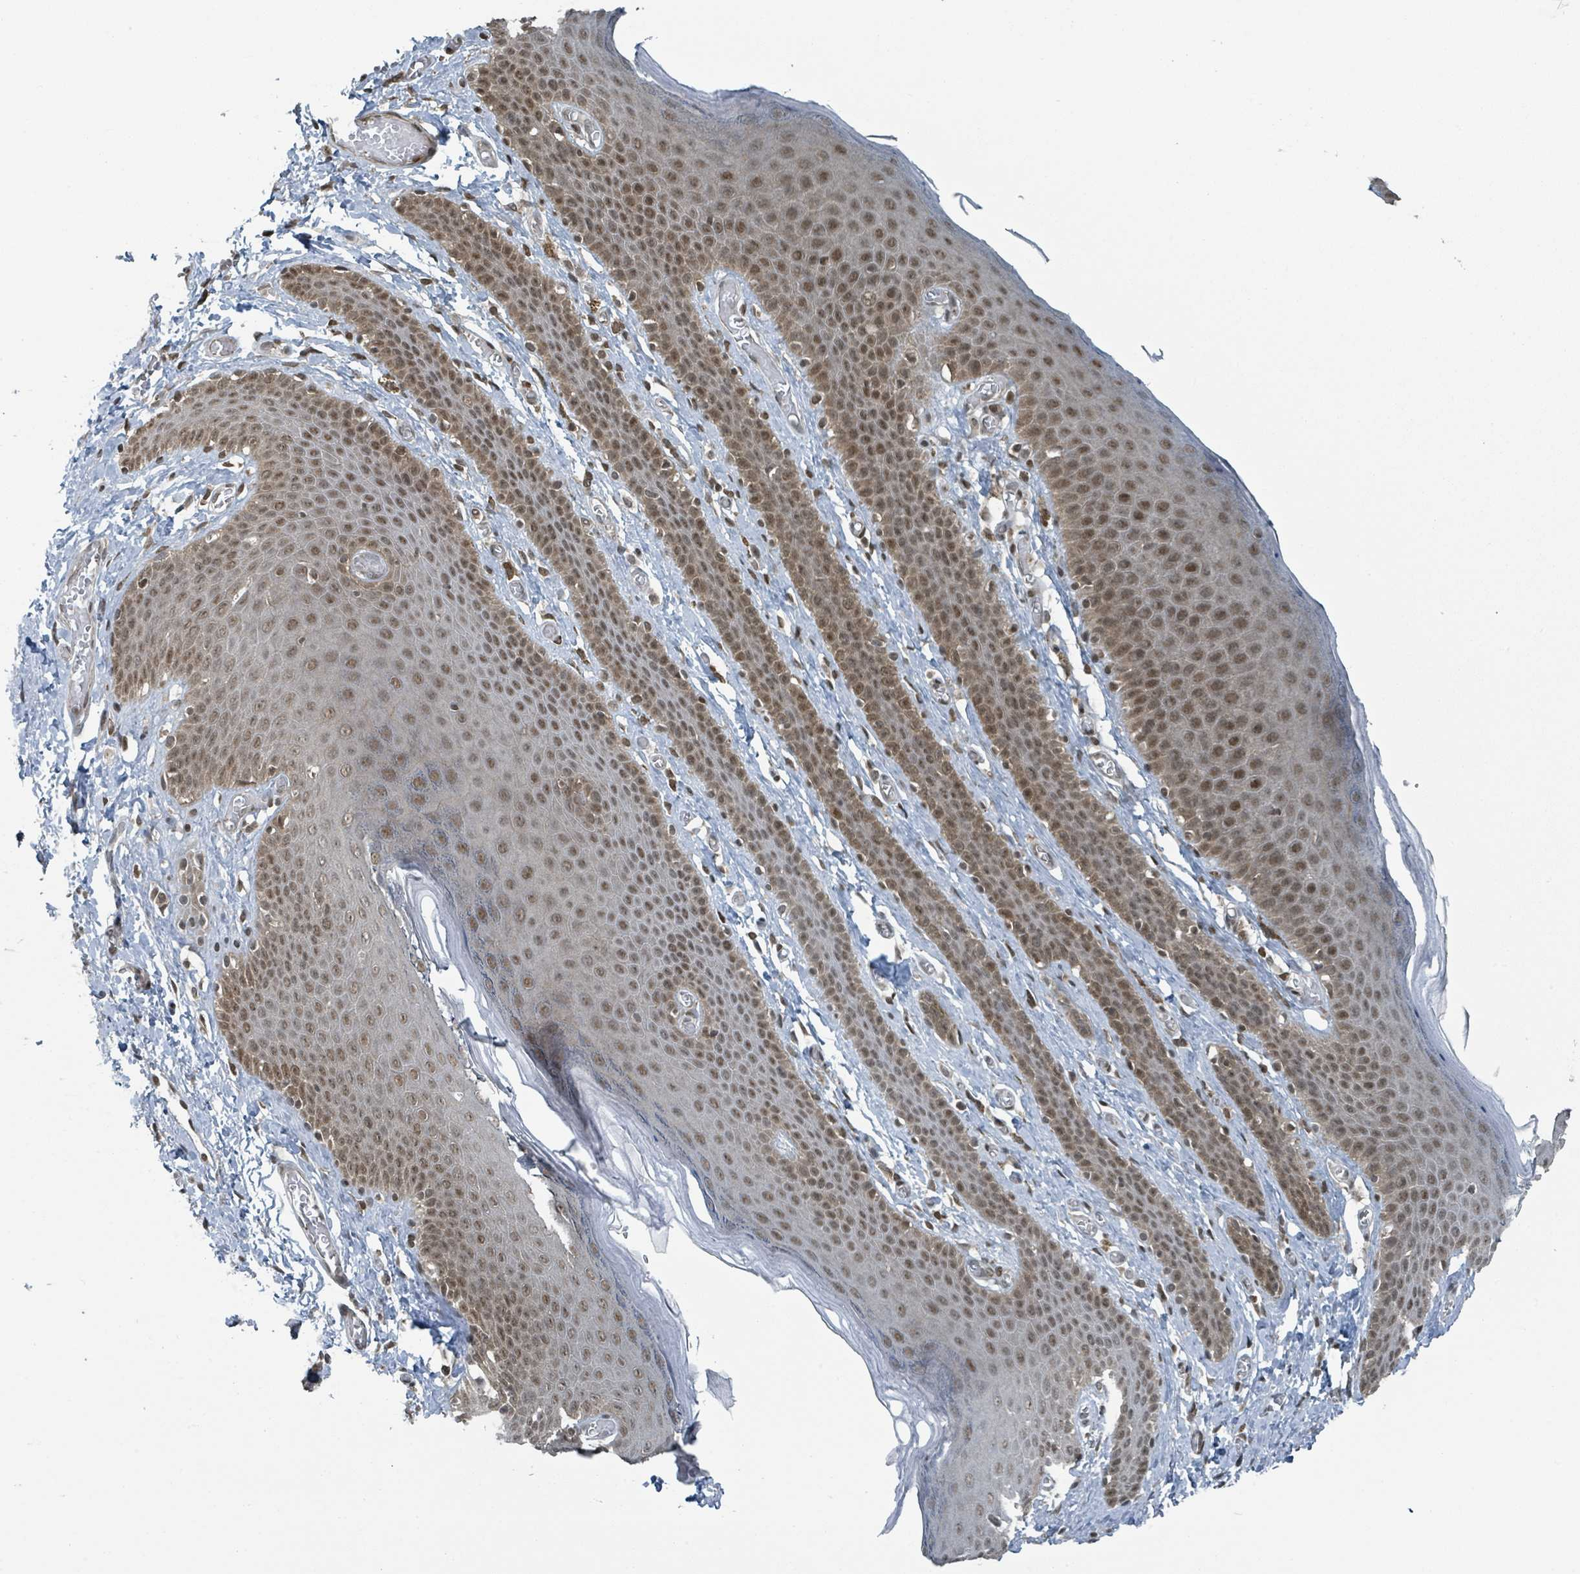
{"staining": {"intensity": "moderate", "quantity": ">75%", "location": "nuclear"}, "tissue": "skin", "cell_type": "Epidermal cells", "image_type": "normal", "snomed": [{"axis": "morphology", "description": "Normal tissue, NOS"}, {"axis": "topography", "description": "Anal"}], "caption": "Benign skin was stained to show a protein in brown. There is medium levels of moderate nuclear positivity in about >75% of epidermal cells. (Brightfield microscopy of DAB IHC at high magnification).", "gene": "PHIP", "patient": {"sex": "female", "age": 40}}